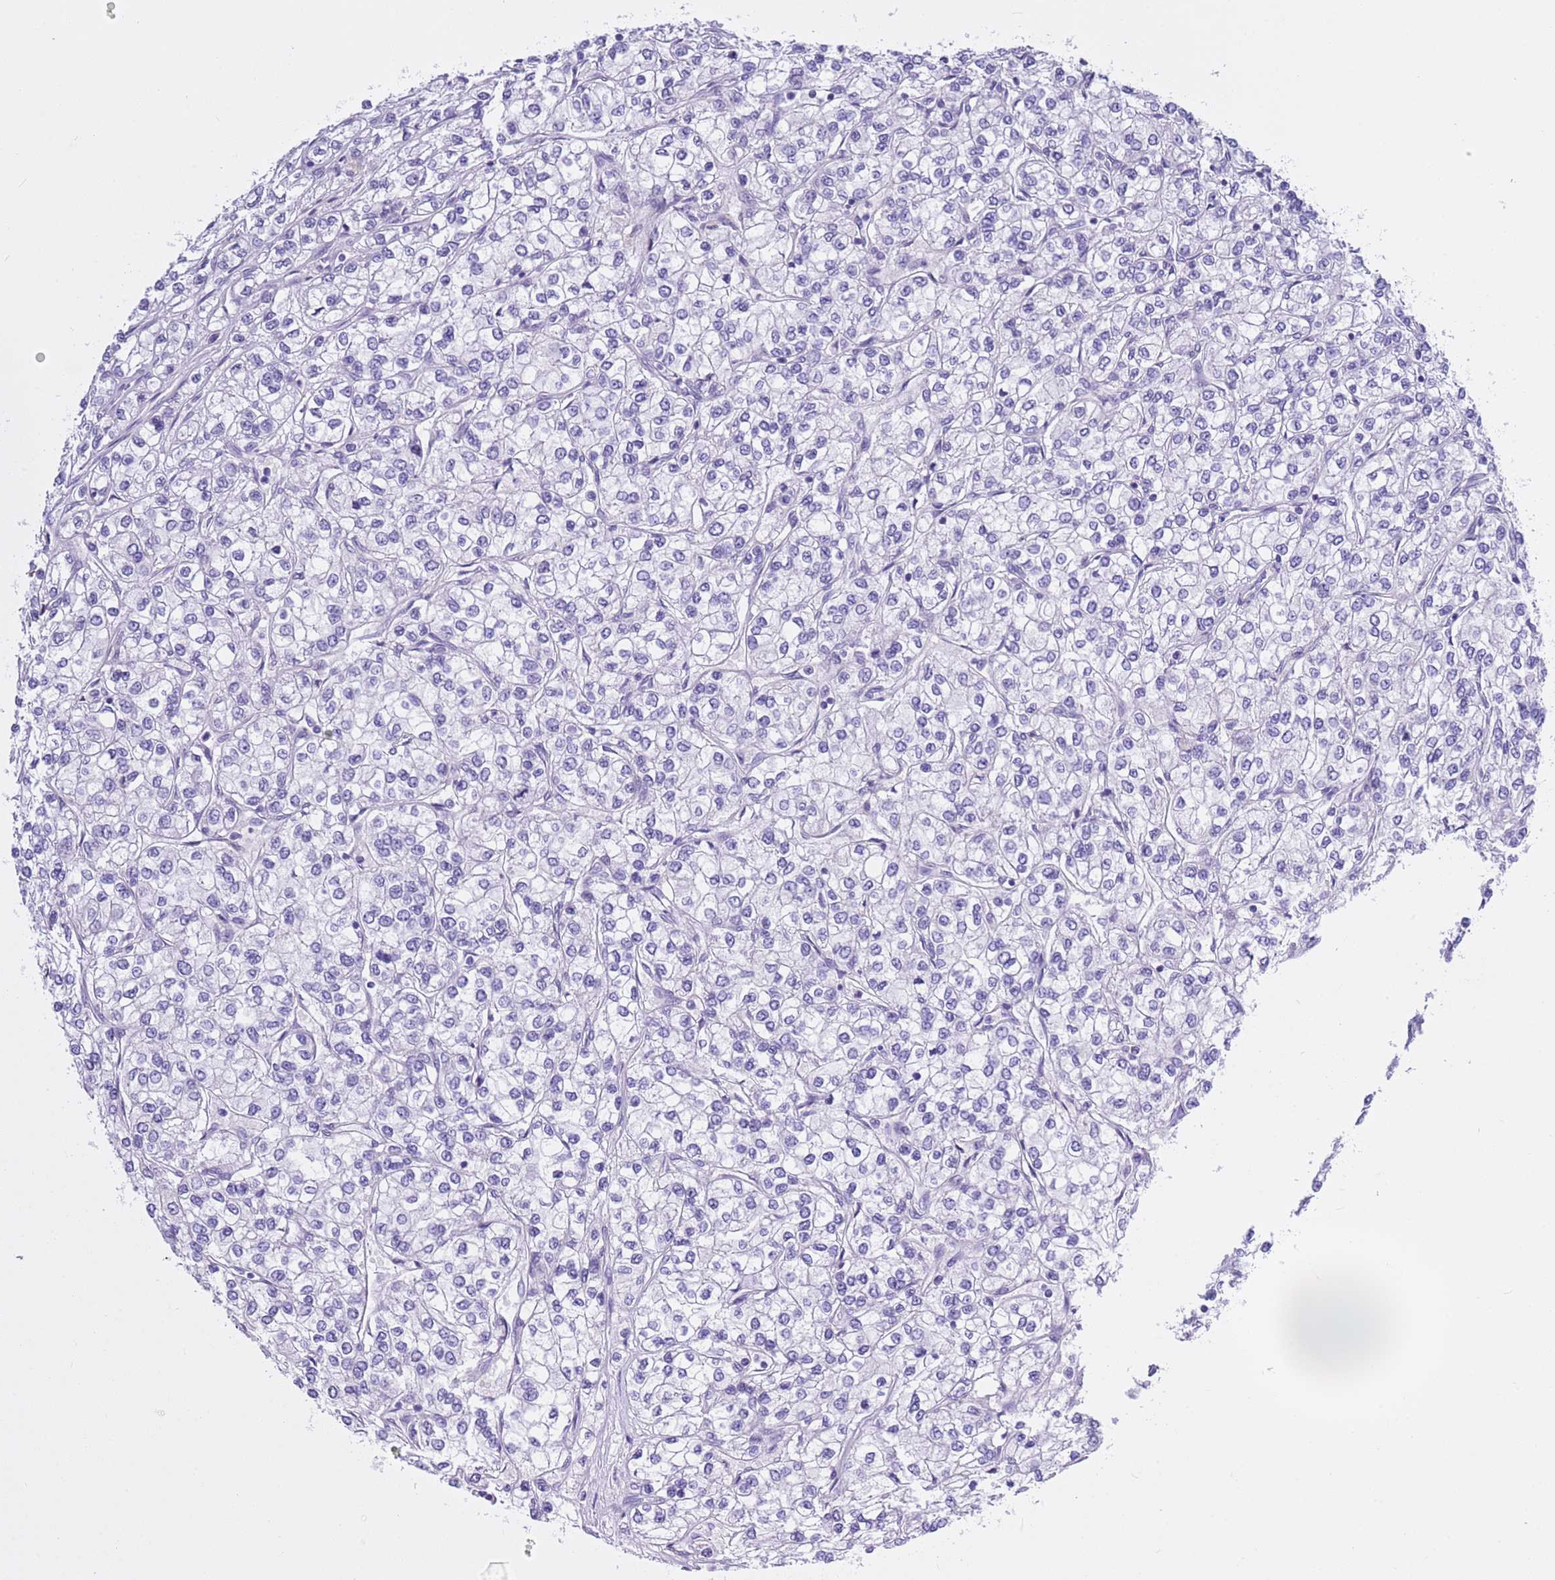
{"staining": {"intensity": "negative", "quantity": "none", "location": "none"}, "tissue": "renal cancer", "cell_type": "Tumor cells", "image_type": "cancer", "snomed": [{"axis": "morphology", "description": "Adenocarcinoma, NOS"}, {"axis": "topography", "description": "Kidney"}], "caption": "IHC micrograph of neoplastic tissue: human renal cancer stained with DAB (3,3'-diaminobenzidine) displays no significant protein expression in tumor cells.", "gene": "NET1", "patient": {"sex": "male", "age": 80}}